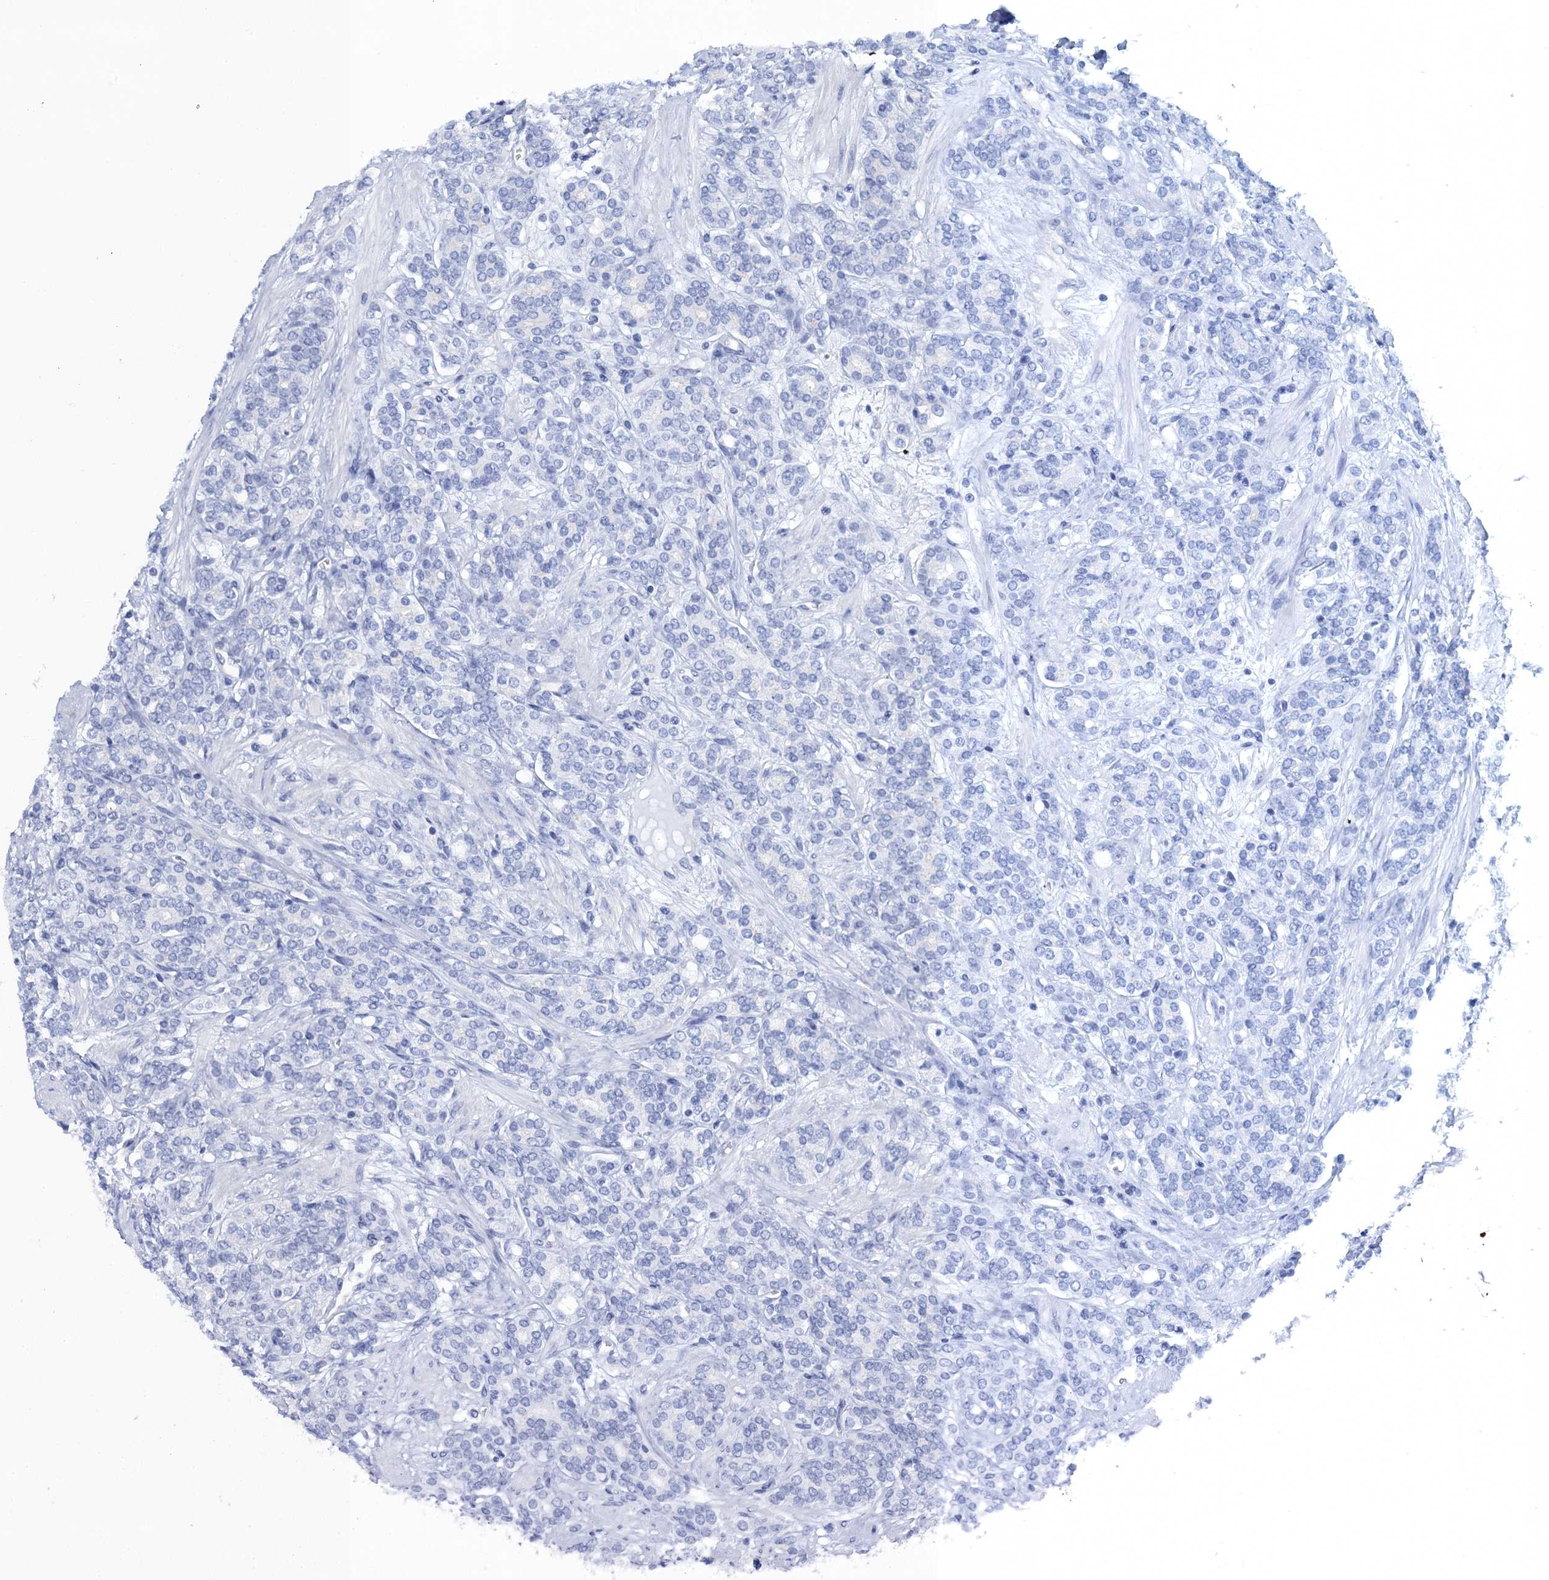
{"staining": {"intensity": "negative", "quantity": "none", "location": "none"}, "tissue": "prostate cancer", "cell_type": "Tumor cells", "image_type": "cancer", "snomed": [{"axis": "morphology", "description": "Adenocarcinoma, High grade"}, {"axis": "topography", "description": "Prostate"}], "caption": "DAB immunohistochemical staining of prostate cancer reveals no significant staining in tumor cells.", "gene": "CALML5", "patient": {"sex": "male", "age": 62}}